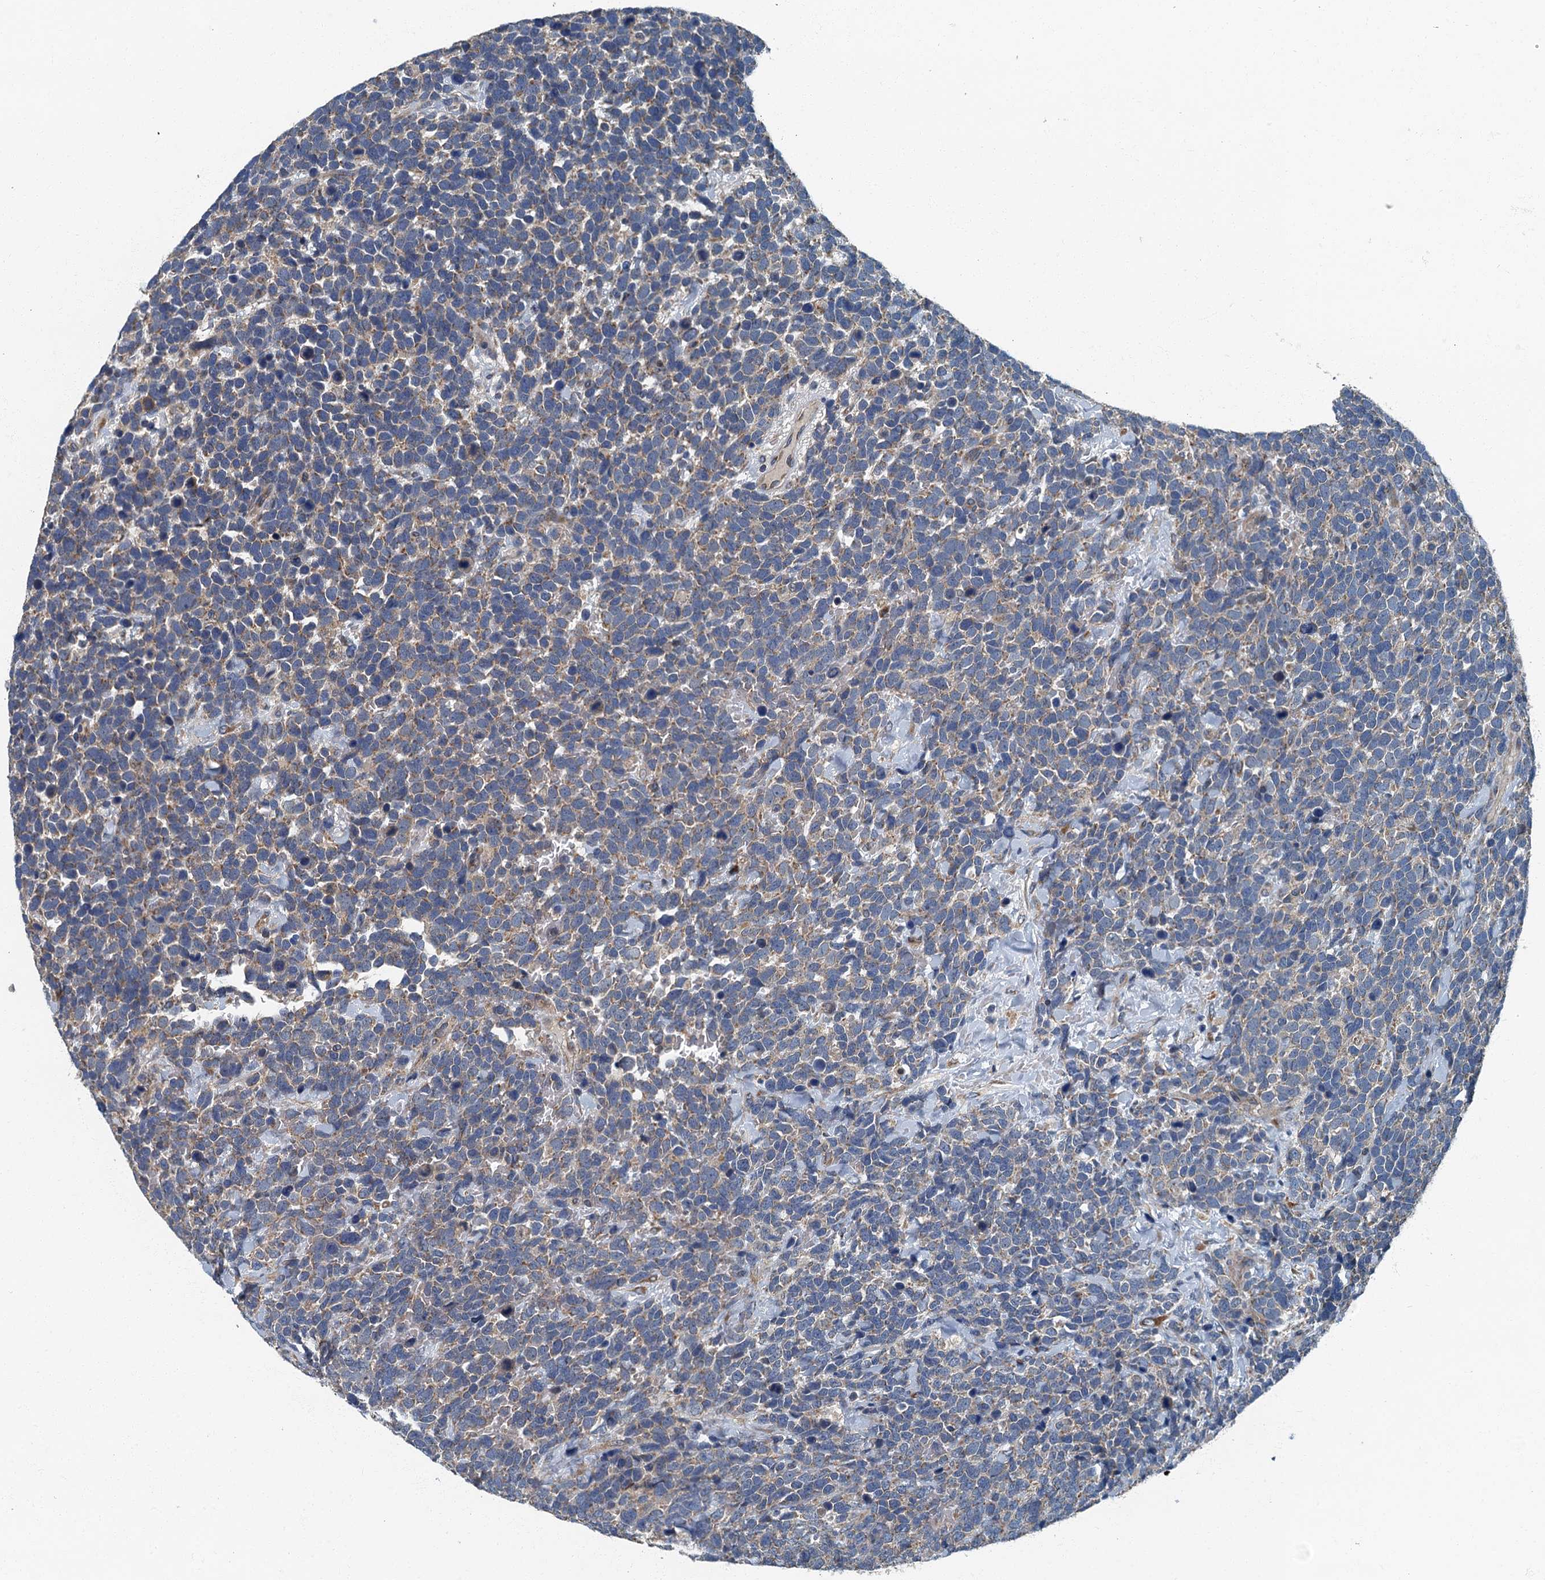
{"staining": {"intensity": "negative", "quantity": "none", "location": "none"}, "tissue": "urothelial cancer", "cell_type": "Tumor cells", "image_type": "cancer", "snomed": [{"axis": "morphology", "description": "Urothelial carcinoma, High grade"}, {"axis": "topography", "description": "Urinary bladder"}], "caption": "The image exhibits no staining of tumor cells in high-grade urothelial carcinoma.", "gene": "DDX49", "patient": {"sex": "female", "age": 82}}